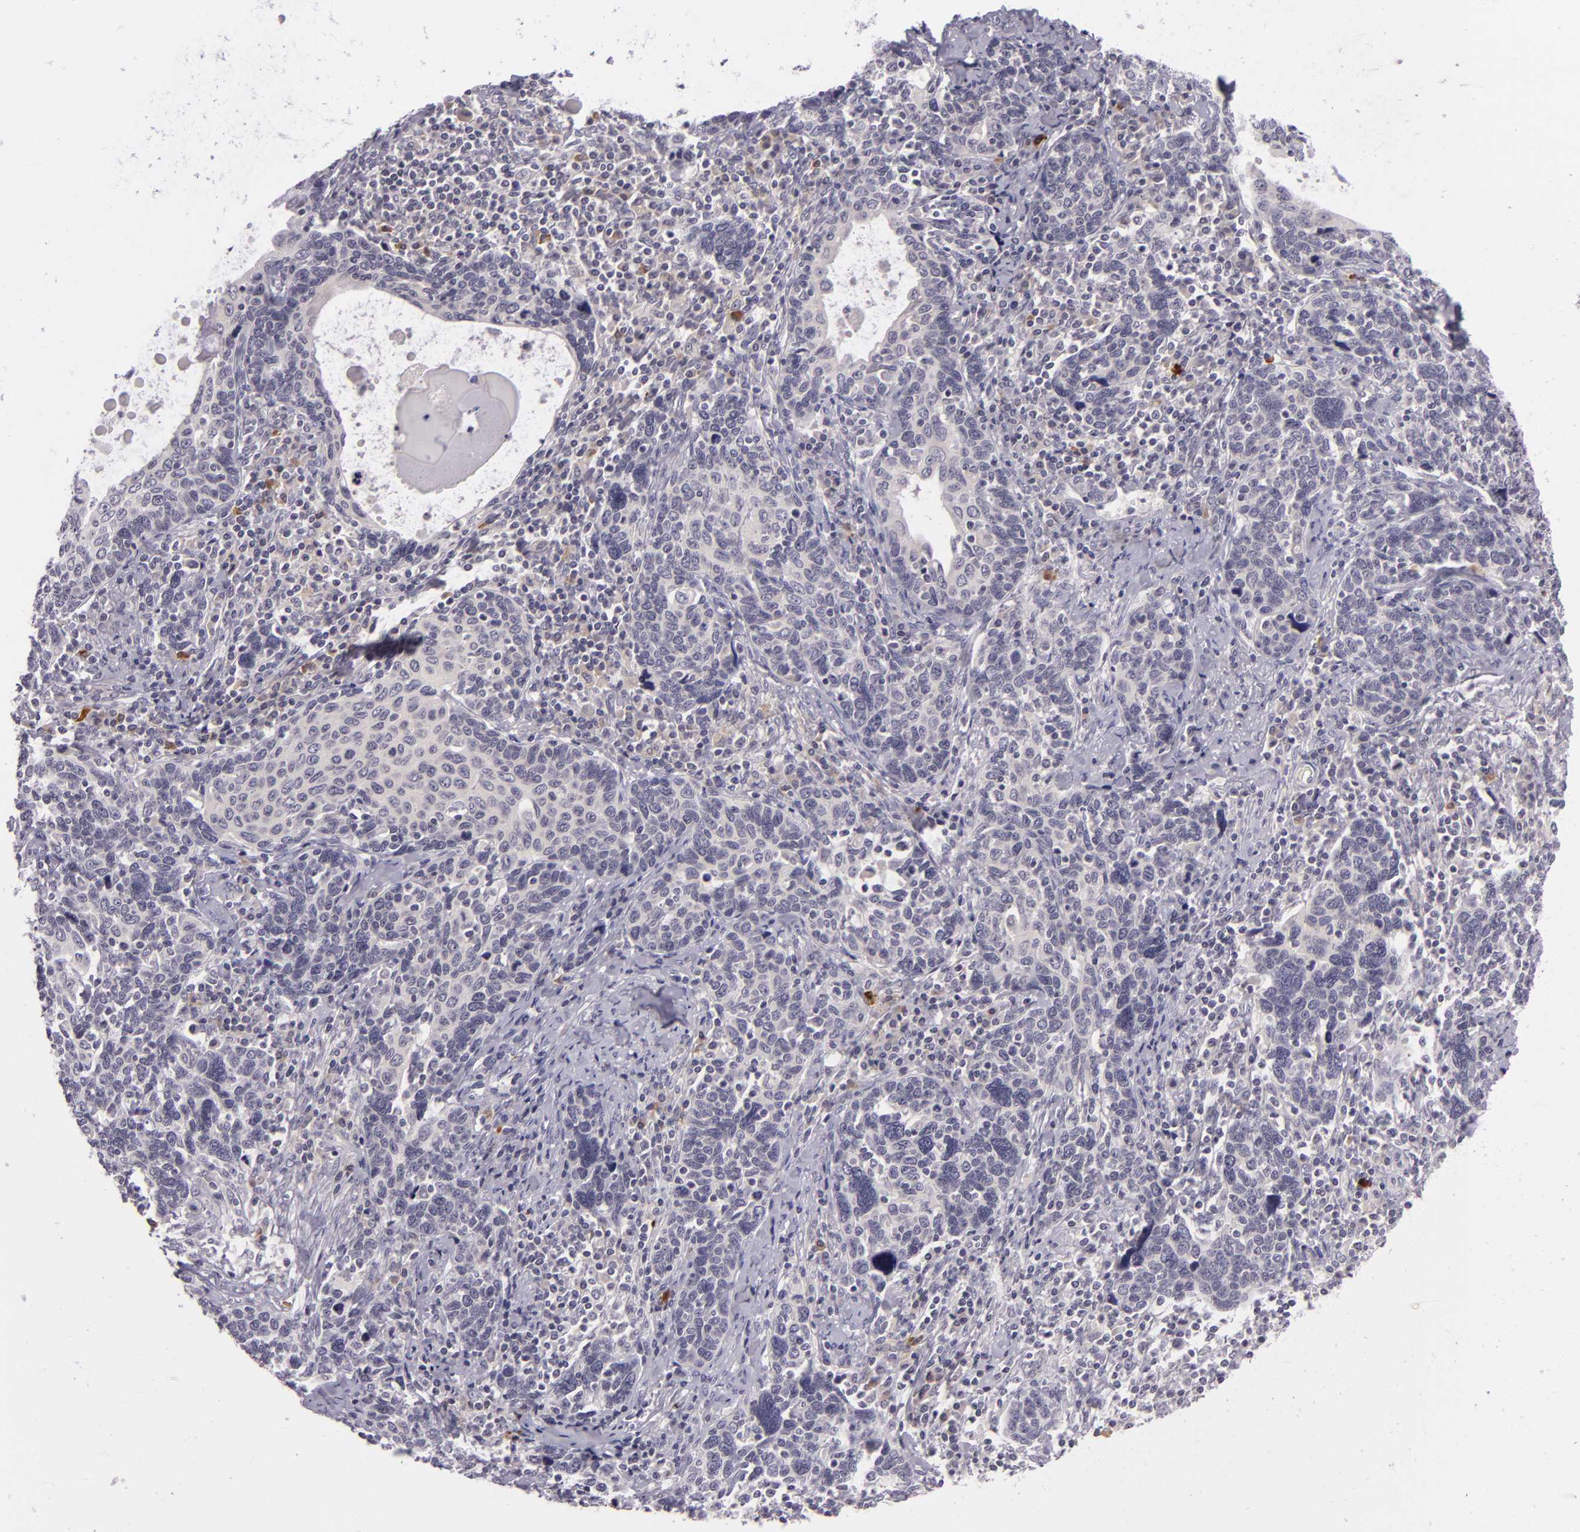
{"staining": {"intensity": "negative", "quantity": "none", "location": "none"}, "tissue": "cervical cancer", "cell_type": "Tumor cells", "image_type": "cancer", "snomed": [{"axis": "morphology", "description": "Squamous cell carcinoma, NOS"}, {"axis": "topography", "description": "Cervix"}], "caption": "An image of cervical cancer (squamous cell carcinoma) stained for a protein reveals no brown staining in tumor cells.", "gene": "DAG1", "patient": {"sex": "female", "age": 41}}